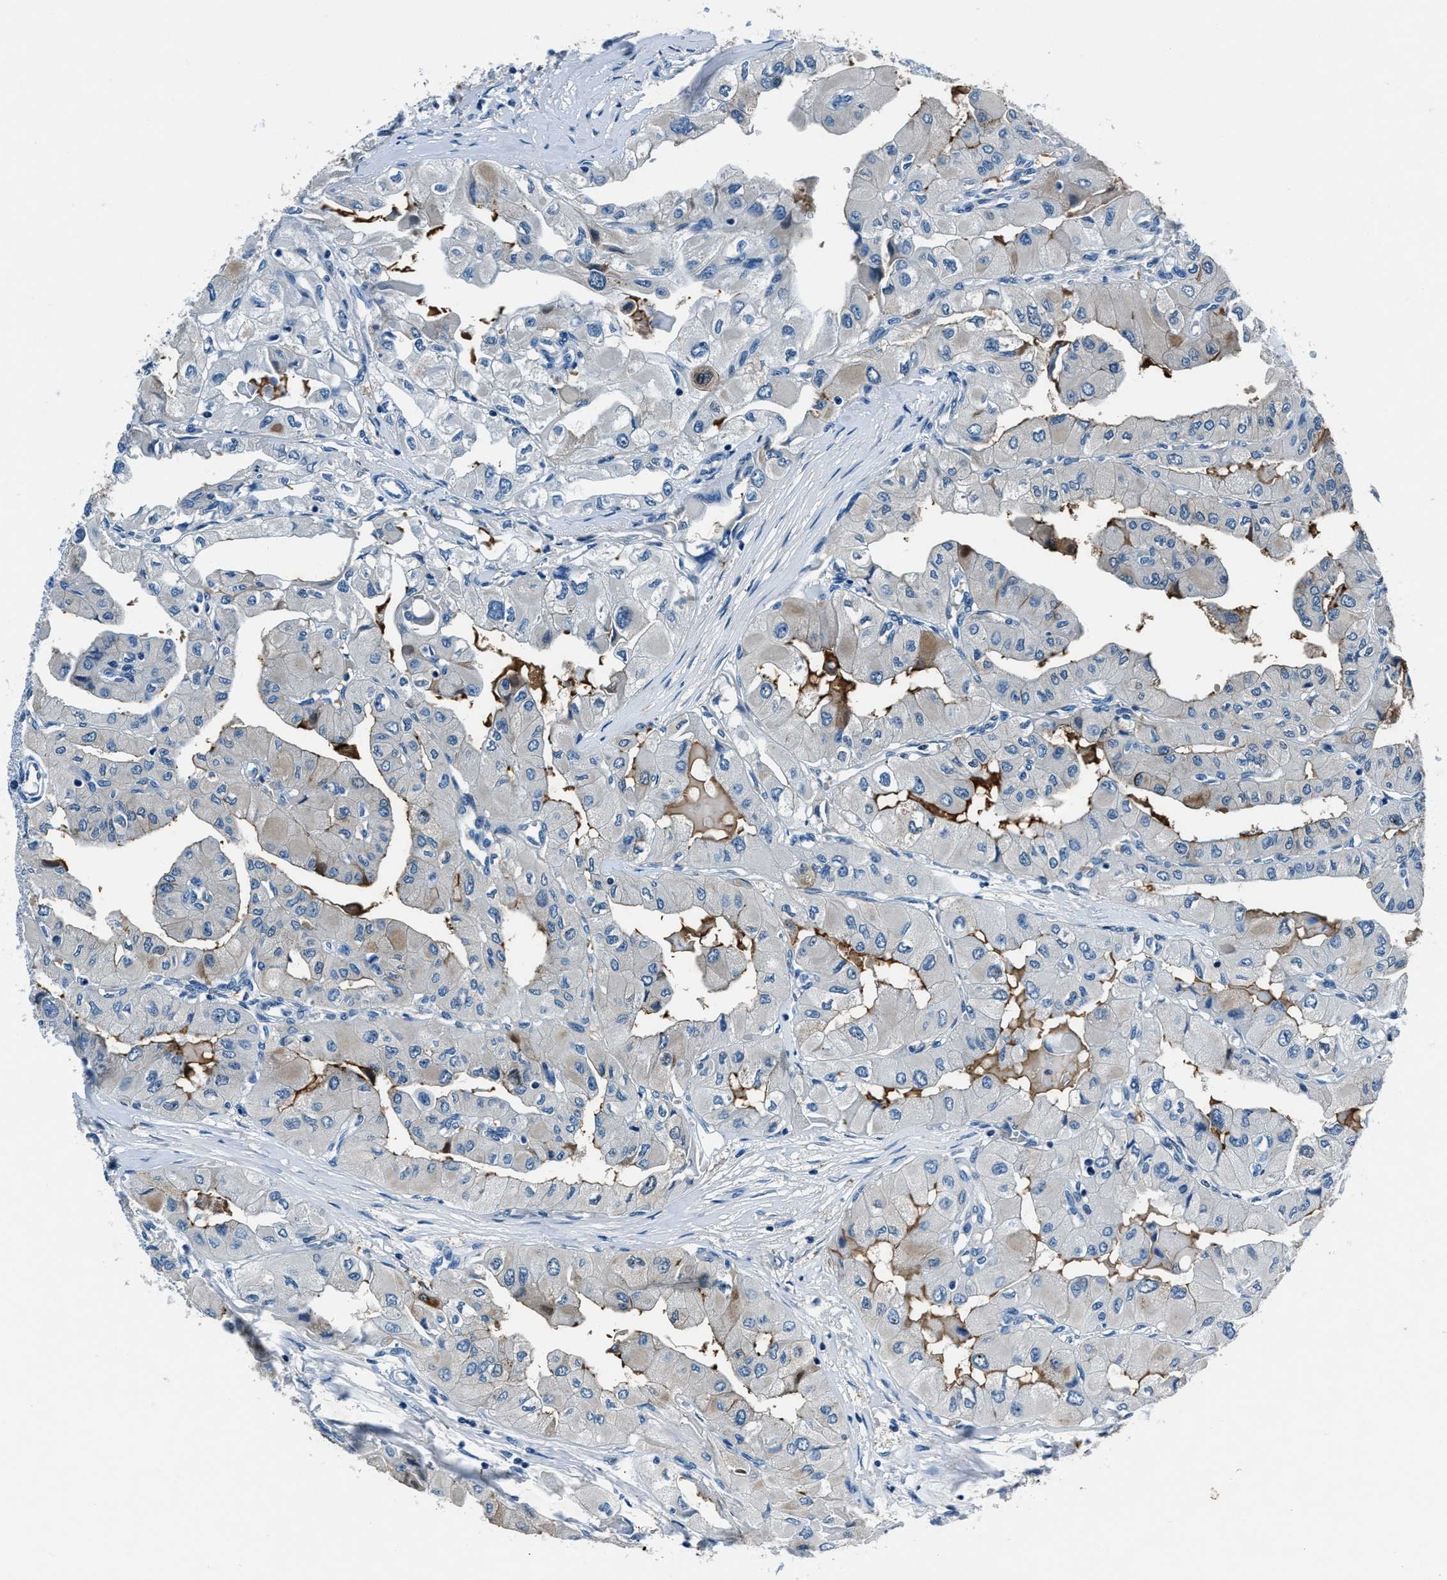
{"staining": {"intensity": "negative", "quantity": "none", "location": "none"}, "tissue": "thyroid cancer", "cell_type": "Tumor cells", "image_type": "cancer", "snomed": [{"axis": "morphology", "description": "Papillary adenocarcinoma, NOS"}, {"axis": "topography", "description": "Thyroid gland"}], "caption": "The immunohistochemistry image has no significant expression in tumor cells of thyroid papillary adenocarcinoma tissue. Brightfield microscopy of immunohistochemistry stained with DAB (brown) and hematoxylin (blue), captured at high magnification.", "gene": "PTPDC1", "patient": {"sex": "female", "age": 59}}